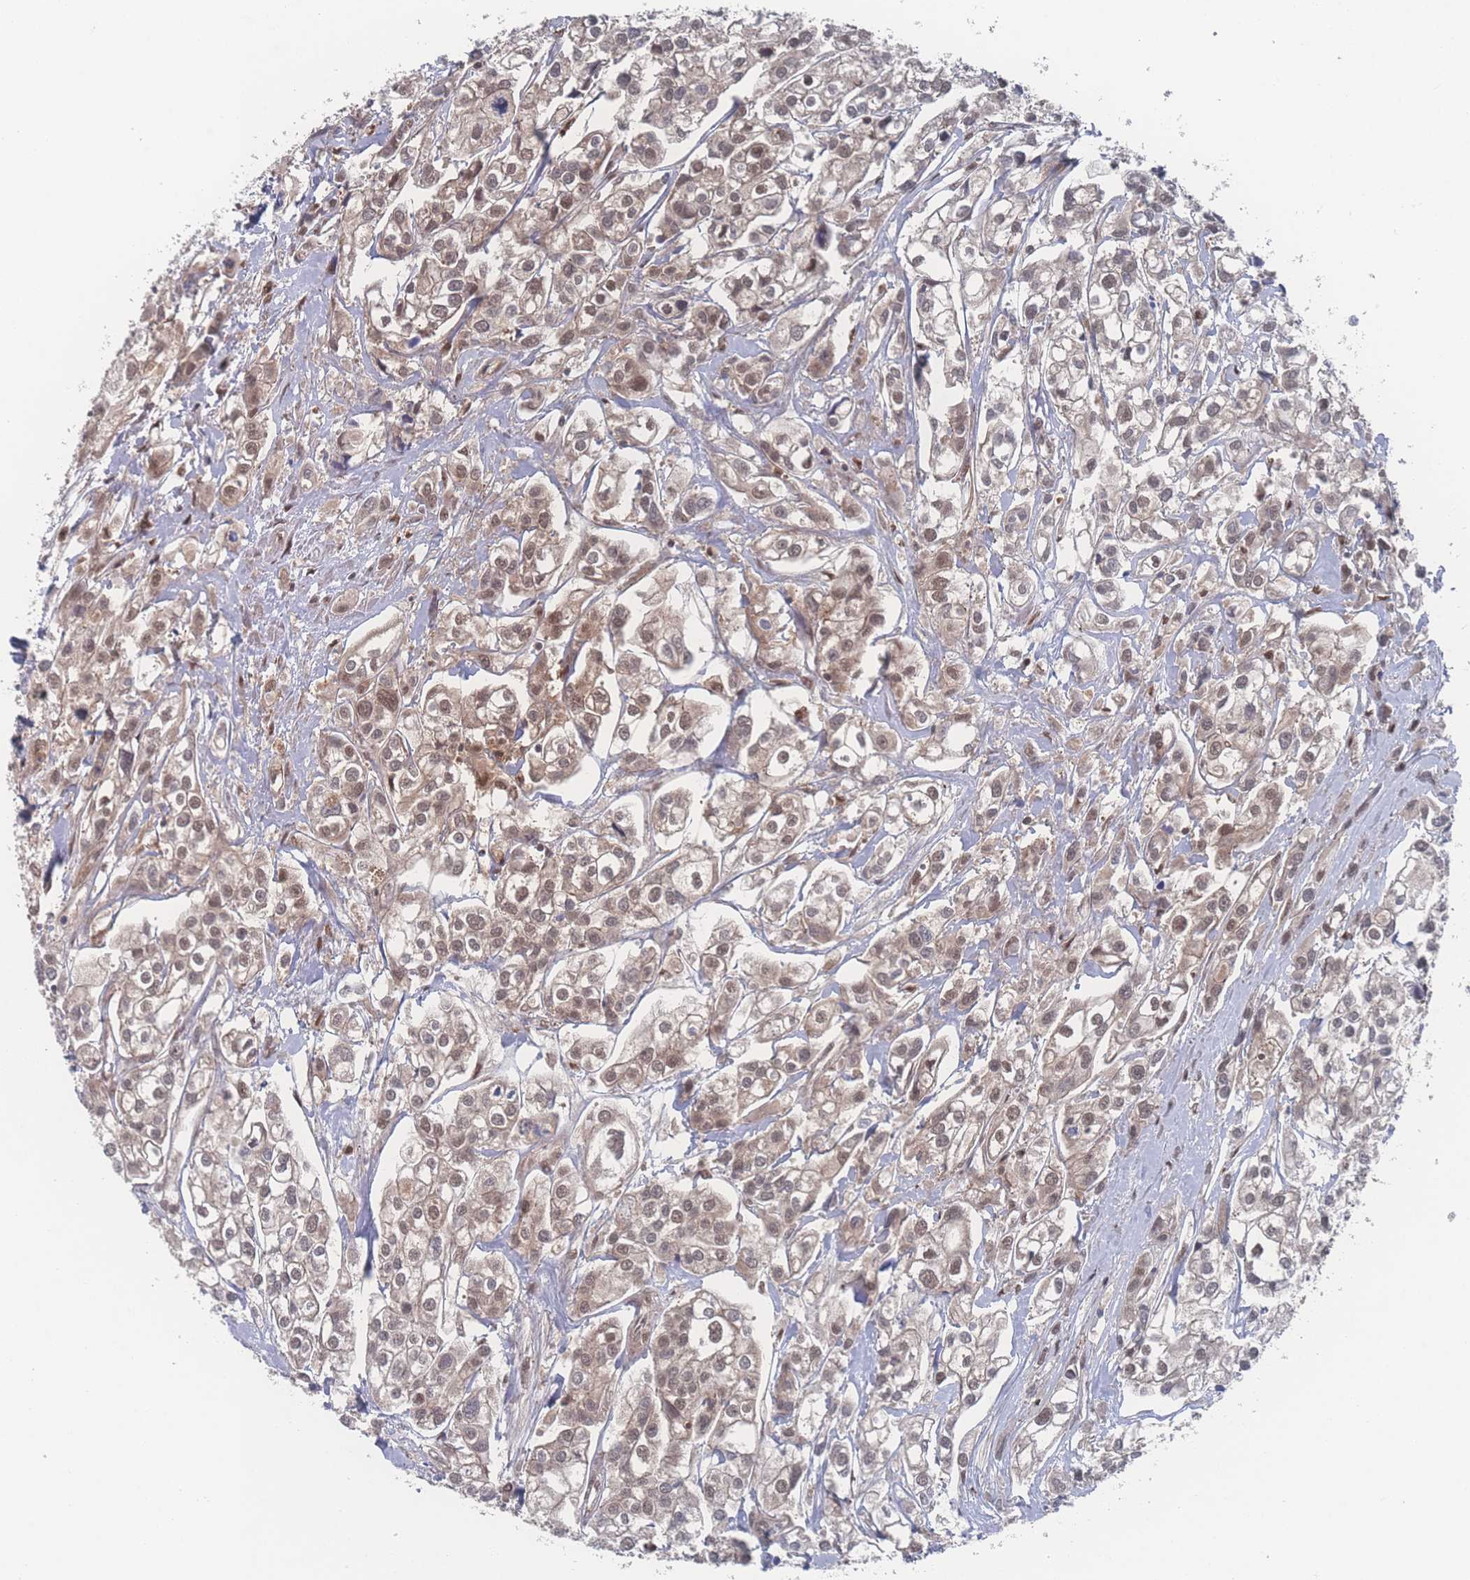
{"staining": {"intensity": "moderate", "quantity": ">75%", "location": "cytoplasmic/membranous,nuclear"}, "tissue": "urothelial cancer", "cell_type": "Tumor cells", "image_type": "cancer", "snomed": [{"axis": "morphology", "description": "Urothelial carcinoma, High grade"}, {"axis": "topography", "description": "Urinary bladder"}], "caption": "An immunohistochemistry (IHC) histopathology image of neoplastic tissue is shown. Protein staining in brown labels moderate cytoplasmic/membranous and nuclear positivity in urothelial cancer within tumor cells.", "gene": "PSMA1", "patient": {"sex": "male", "age": 67}}